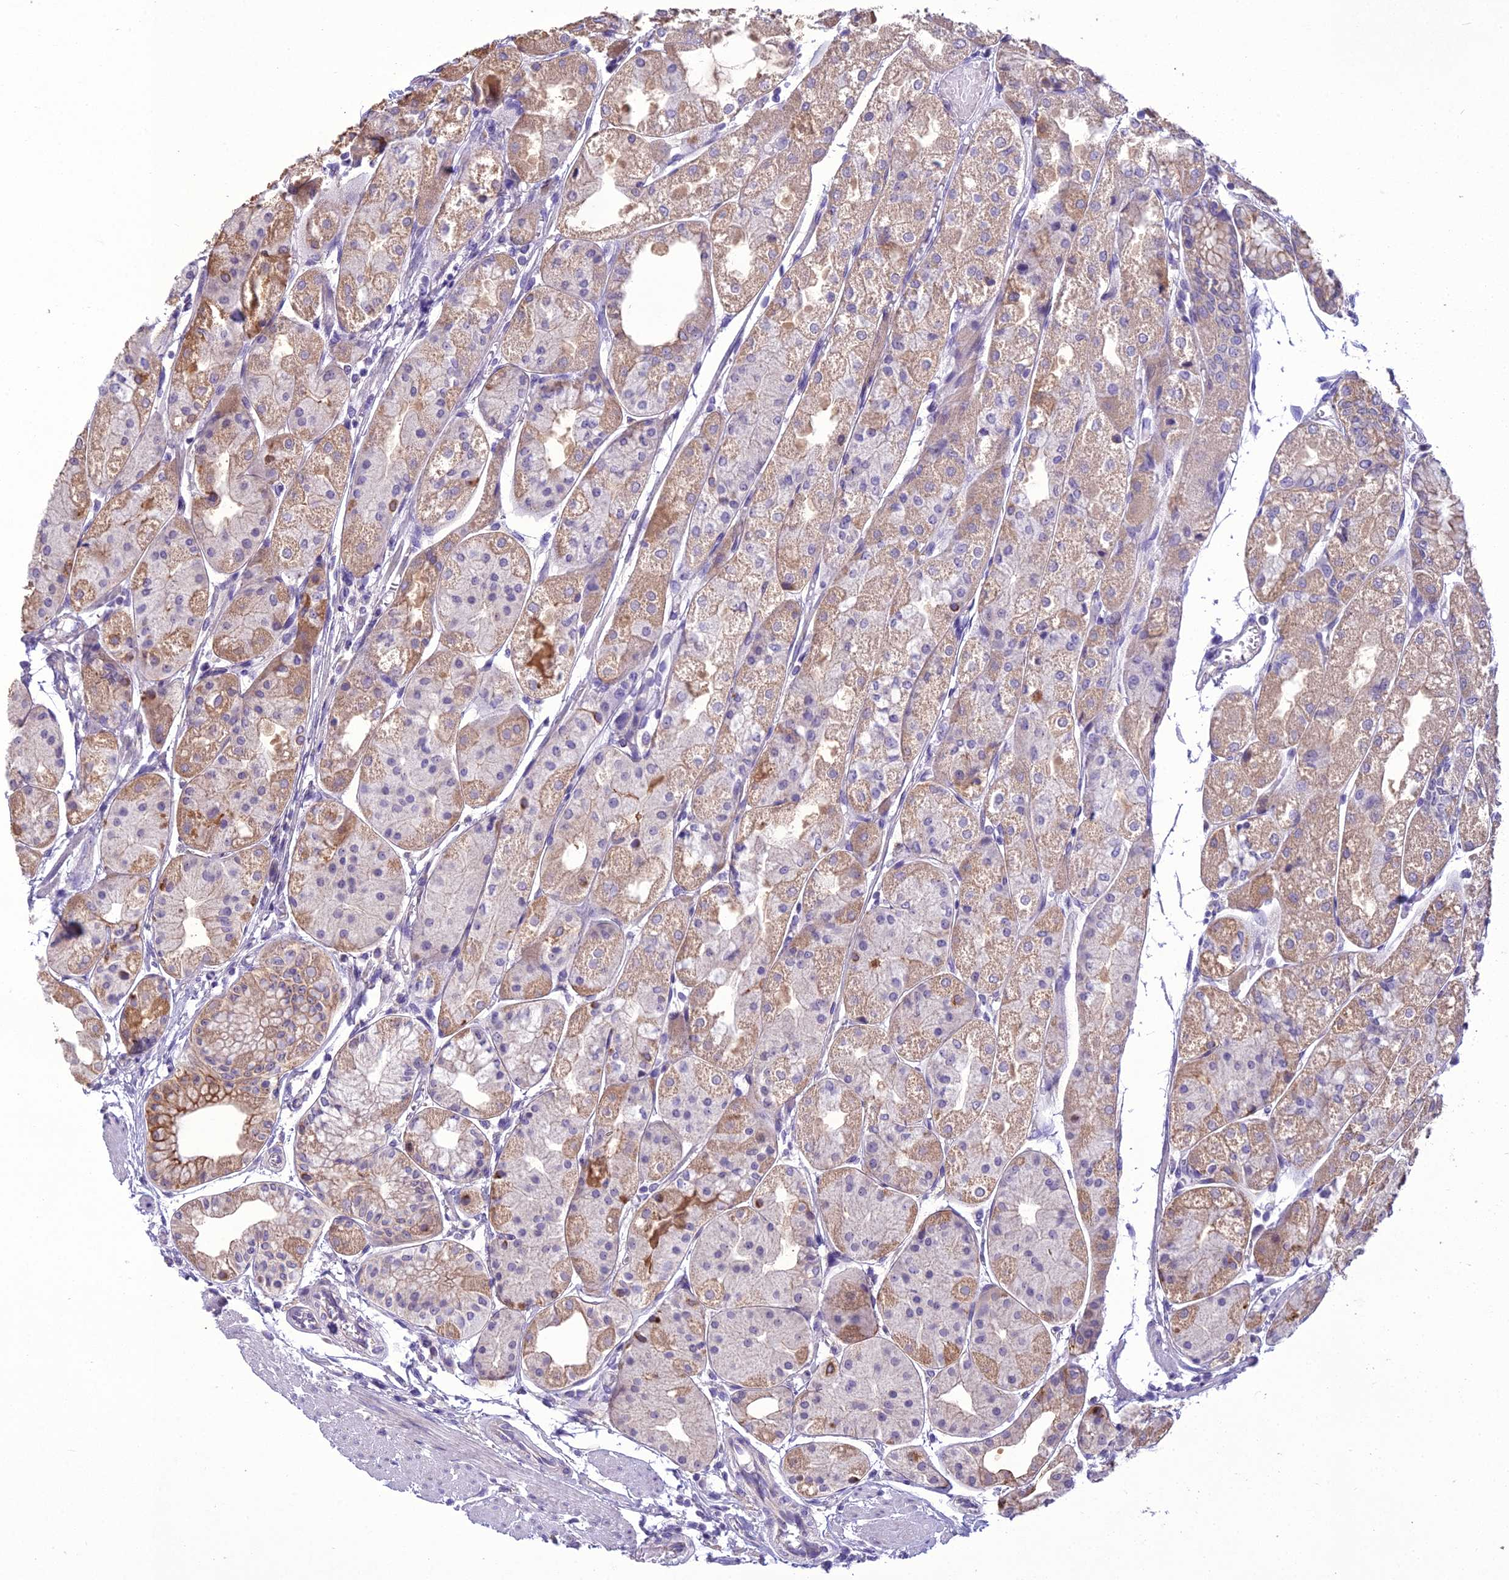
{"staining": {"intensity": "moderate", "quantity": "25%-75%", "location": "cytoplasmic/membranous"}, "tissue": "stomach", "cell_type": "Glandular cells", "image_type": "normal", "snomed": [{"axis": "morphology", "description": "Normal tissue, NOS"}, {"axis": "topography", "description": "Stomach, upper"}], "caption": "Protein staining of unremarkable stomach displays moderate cytoplasmic/membranous positivity in approximately 25%-75% of glandular cells. (Brightfield microscopy of DAB IHC at high magnification).", "gene": "SCRT1", "patient": {"sex": "male", "age": 72}}